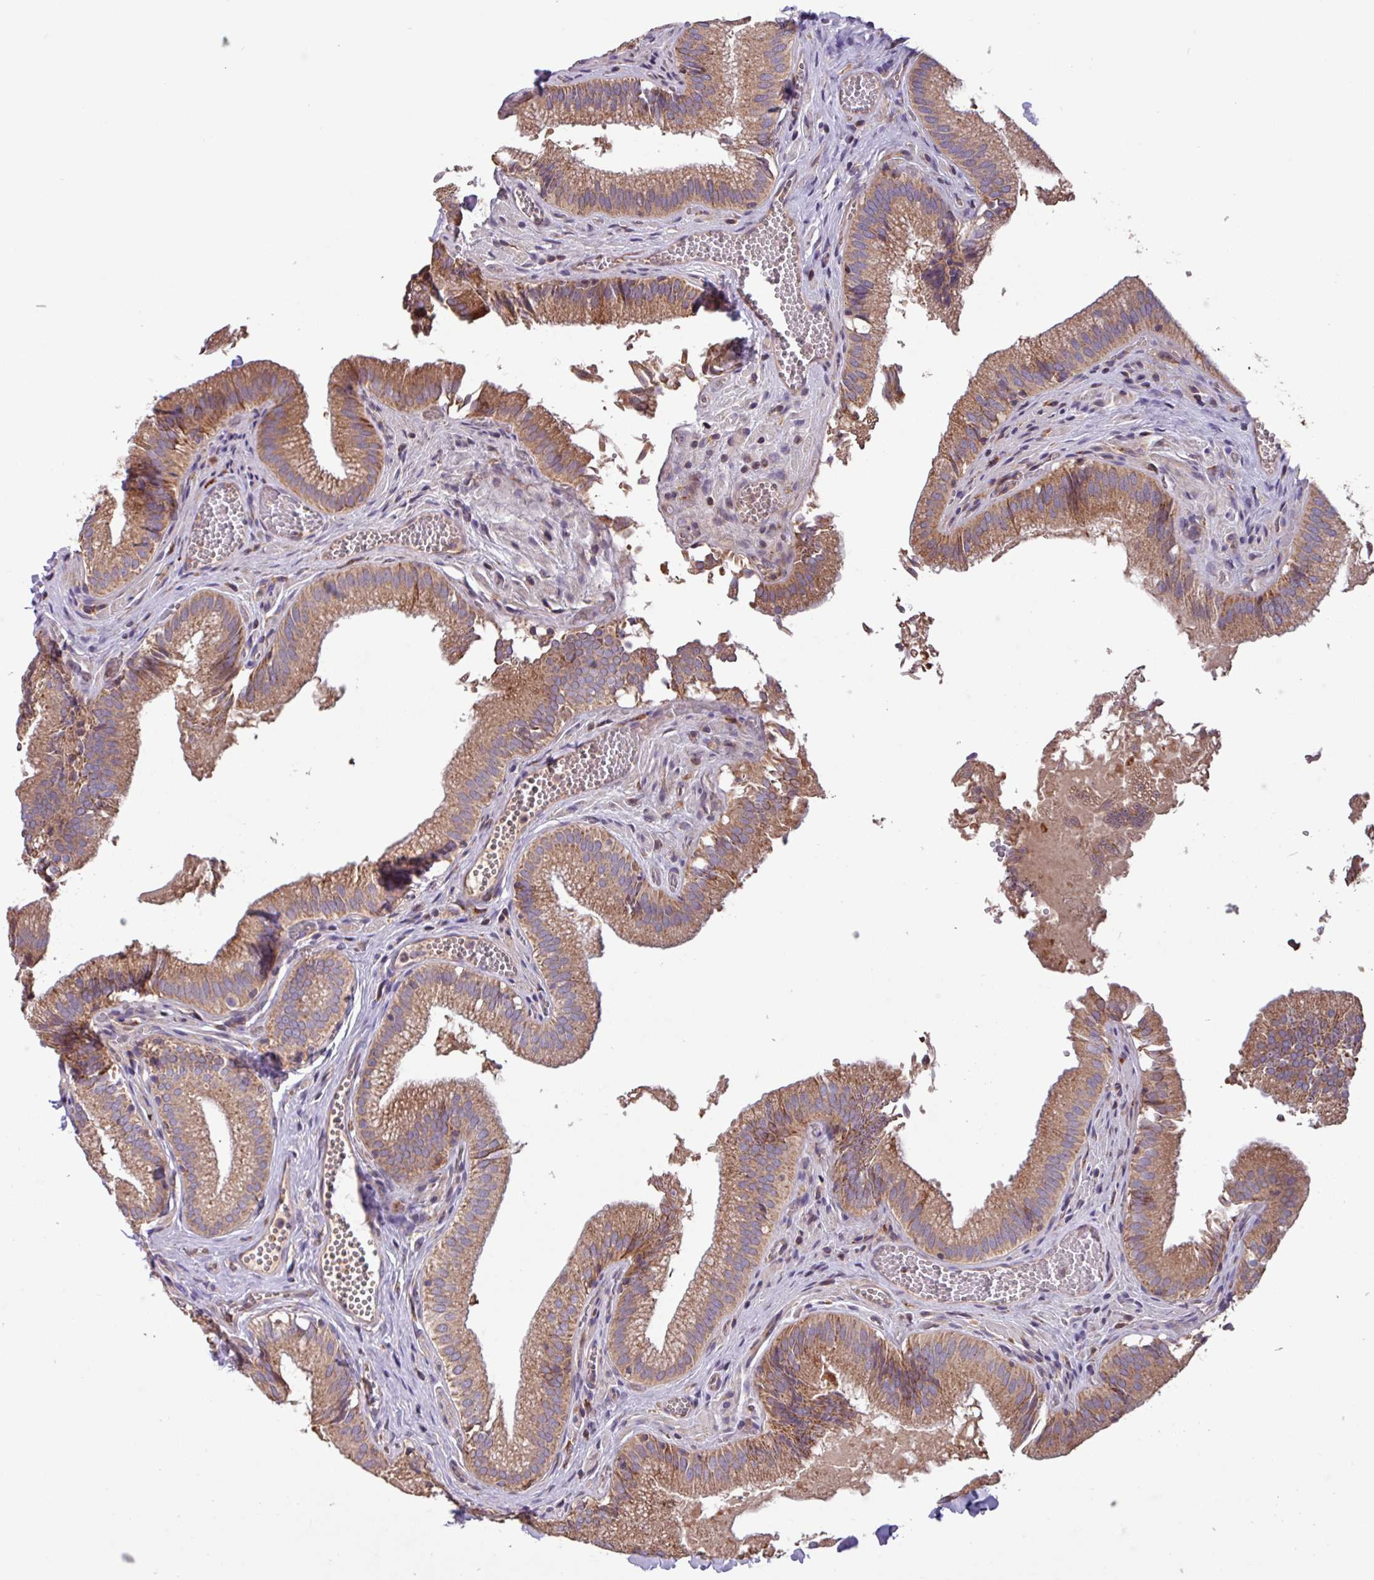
{"staining": {"intensity": "moderate", "quantity": ">75%", "location": "cytoplasmic/membranous"}, "tissue": "gallbladder", "cell_type": "Glandular cells", "image_type": "normal", "snomed": [{"axis": "morphology", "description": "Normal tissue, NOS"}, {"axis": "topography", "description": "Gallbladder"}, {"axis": "topography", "description": "Peripheral nerve tissue"}], "caption": "IHC image of unremarkable gallbladder stained for a protein (brown), which displays medium levels of moderate cytoplasmic/membranous staining in approximately >75% of glandular cells.", "gene": "PTPRQ", "patient": {"sex": "male", "age": 17}}